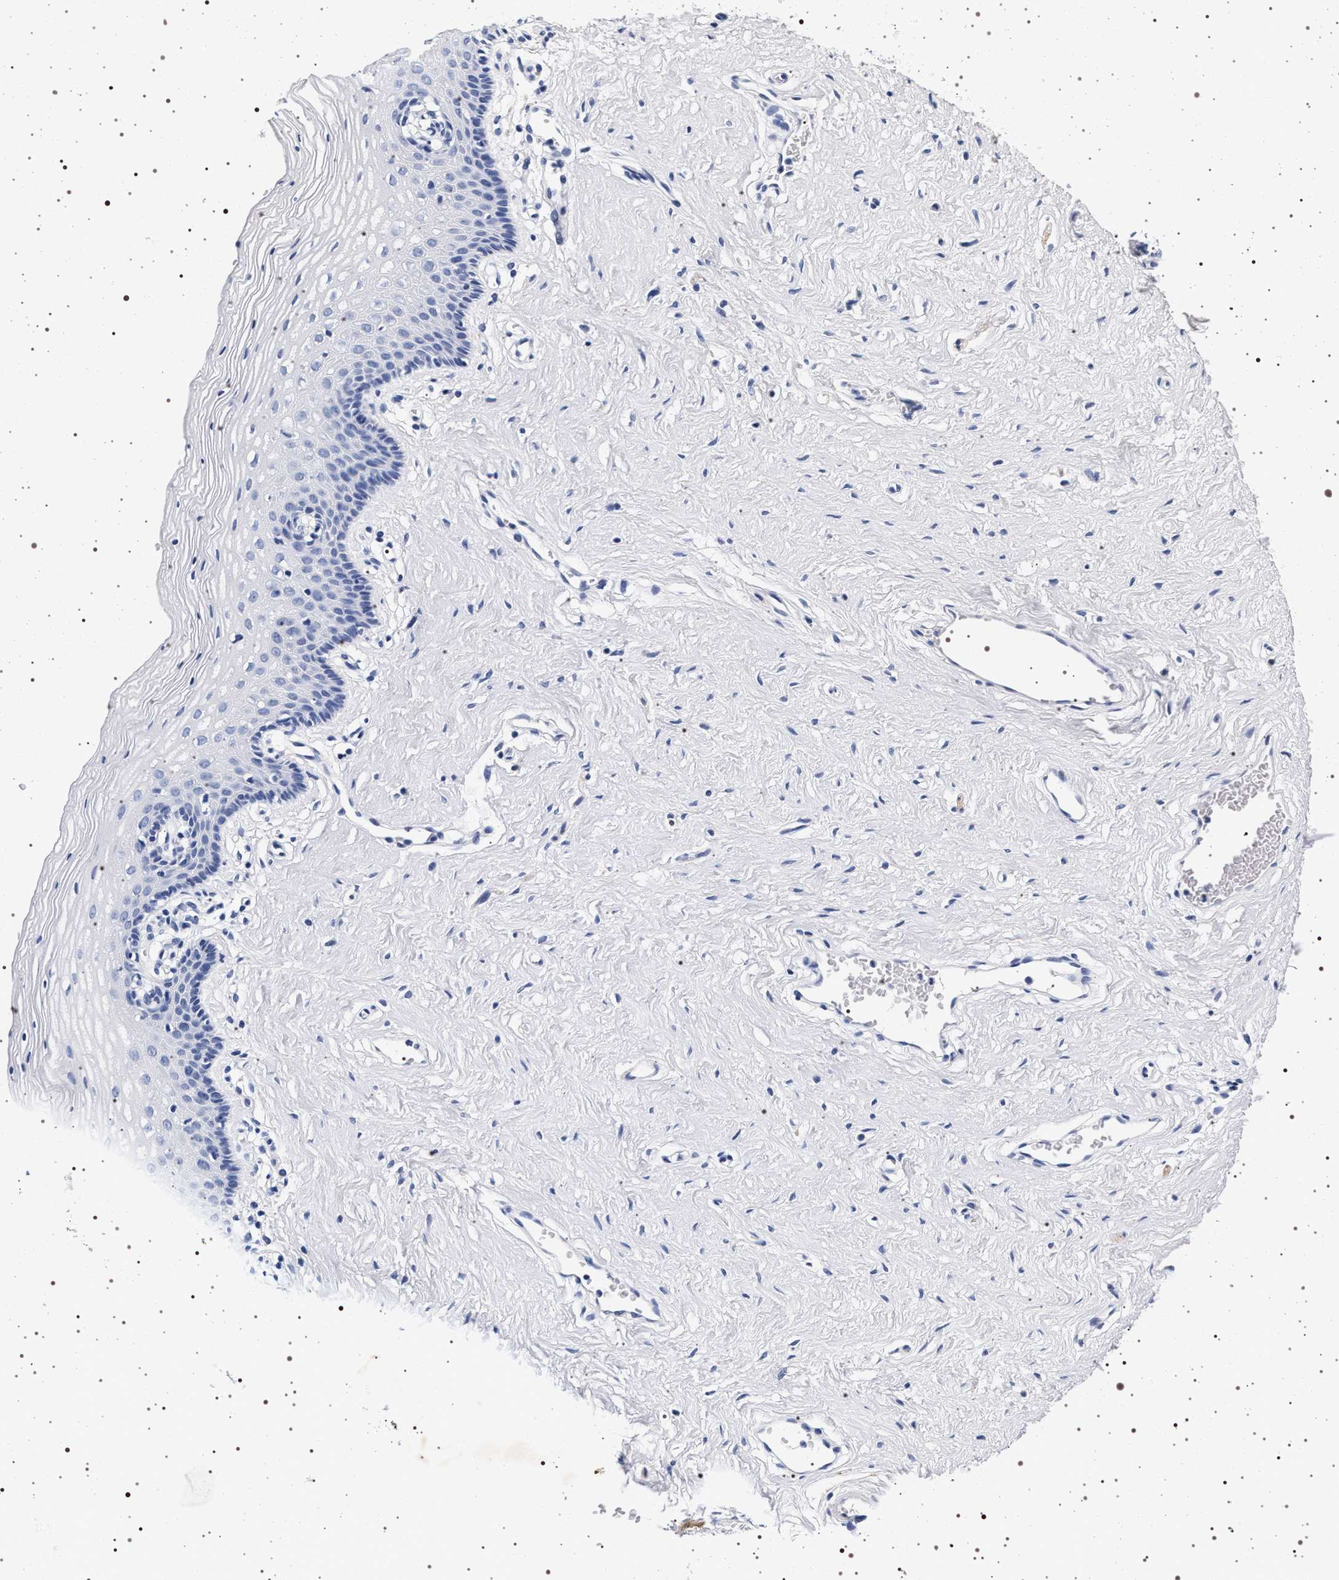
{"staining": {"intensity": "negative", "quantity": "none", "location": "none"}, "tissue": "vagina", "cell_type": "Squamous epithelial cells", "image_type": "normal", "snomed": [{"axis": "morphology", "description": "Normal tissue, NOS"}, {"axis": "topography", "description": "Vagina"}], "caption": "IHC of normal human vagina exhibits no expression in squamous epithelial cells.", "gene": "SYN1", "patient": {"sex": "female", "age": 32}}